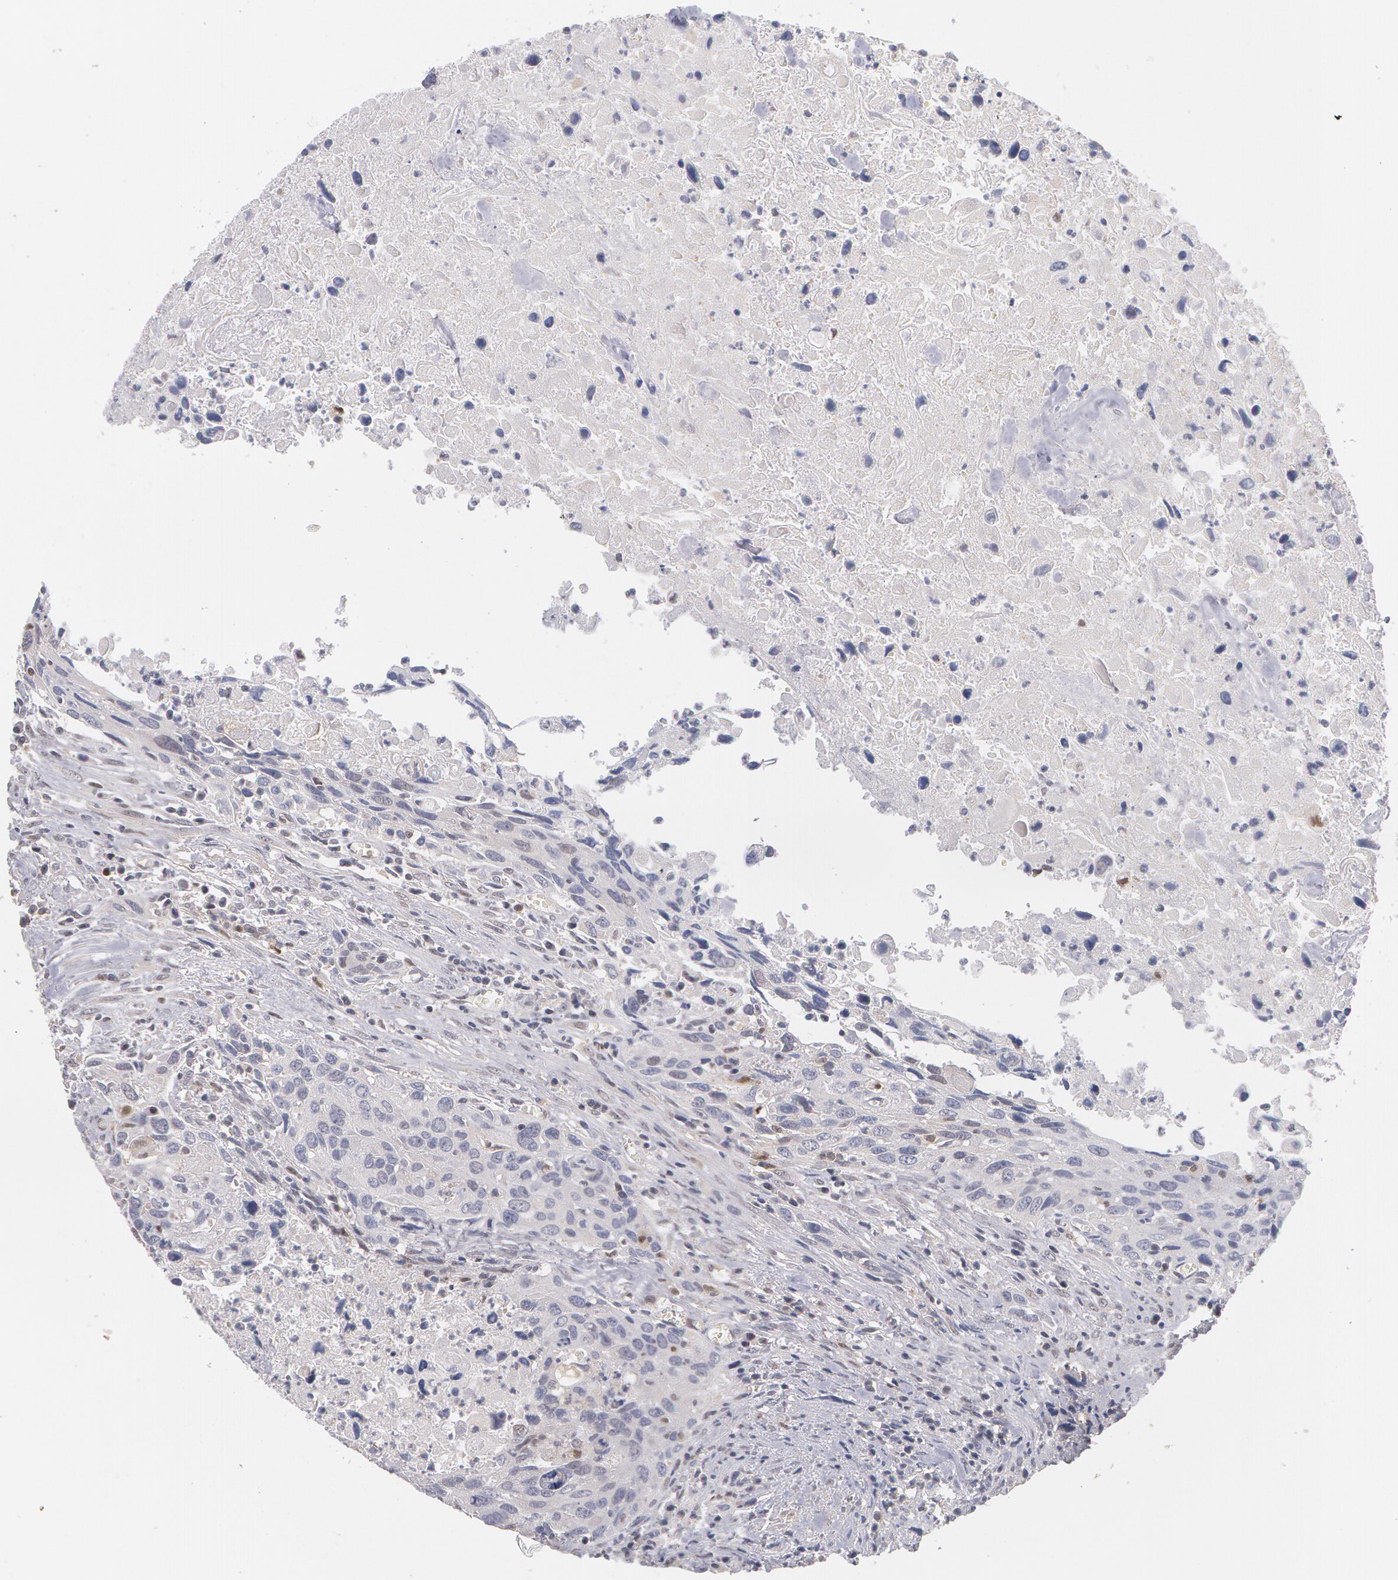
{"staining": {"intensity": "negative", "quantity": "none", "location": "none"}, "tissue": "urothelial cancer", "cell_type": "Tumor cells", "image_type": "cancer", "snomed": [{"axis": "morphology", "description": "Urothelial carcinoma, High grade"}, {"axis": "topography", "description": "Urinary bladder"}], "caption": "A high-resolution photomicrograph shows IHC staining of high-grade urothelial carcinoma, which reveals no significant positivity in tumor cells.", "gene": "TXNRD1", "patient": {"sex": "male", "age": 71}}